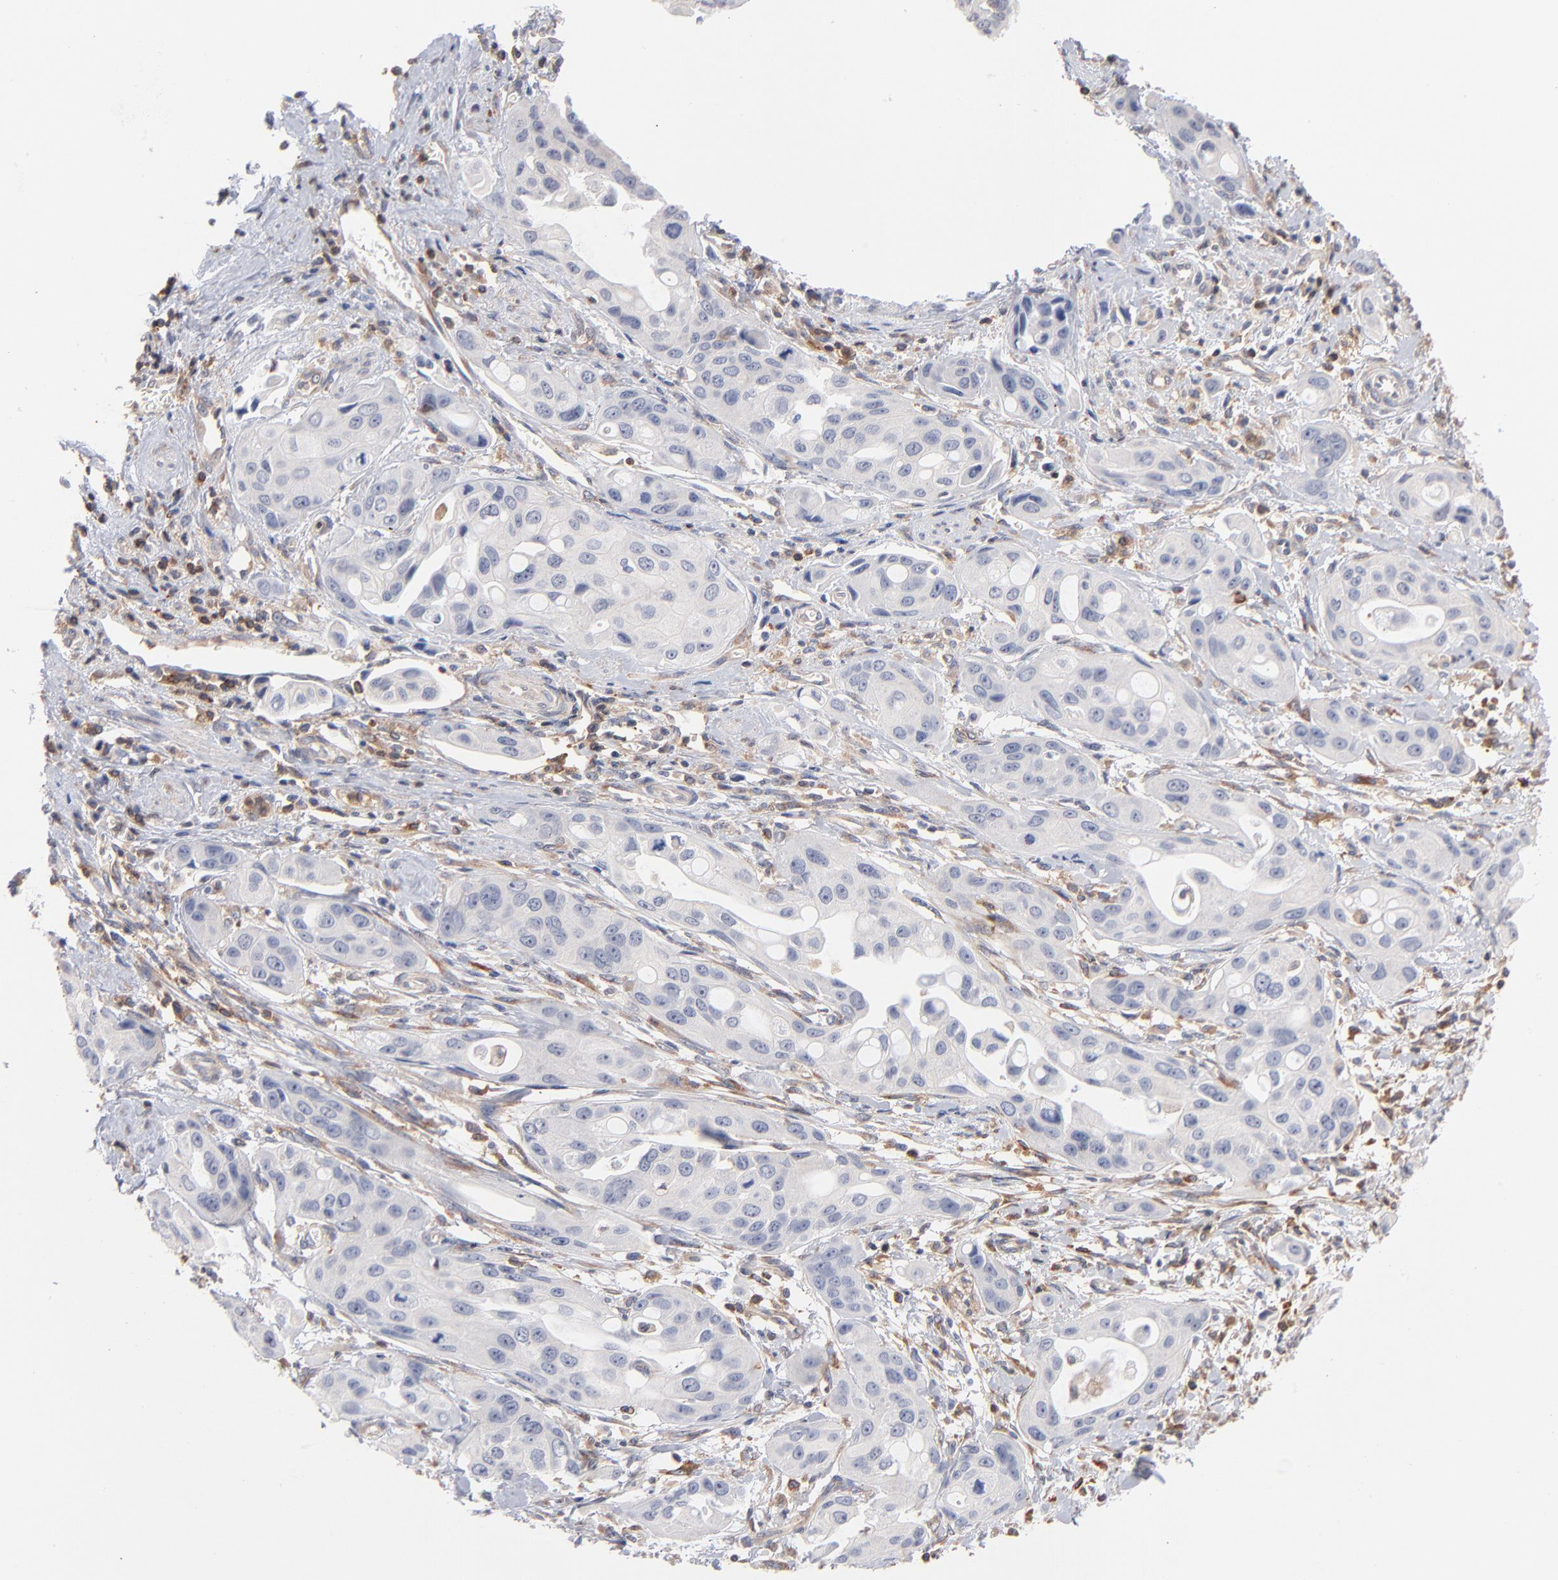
{"staining": {"intensity": "negative", "quantity": "none", "location": "none"}, "tissue": "pancreatic cancer", "cell_type": "Tumor cells", "image_type": "cancer", "snomed": [{"axis": "morphology", "description": "Adenocarcinoma, NOS"}, {"axis": "topography", "description": "Pancreas"}], "caption": "Immunohistochemical staining of pancreatic cancer (adenocarcinoma) shows no significant staining in tumor cells.", "gene": "WIPF1", "patient": {"sex": "female", "age": 60}}